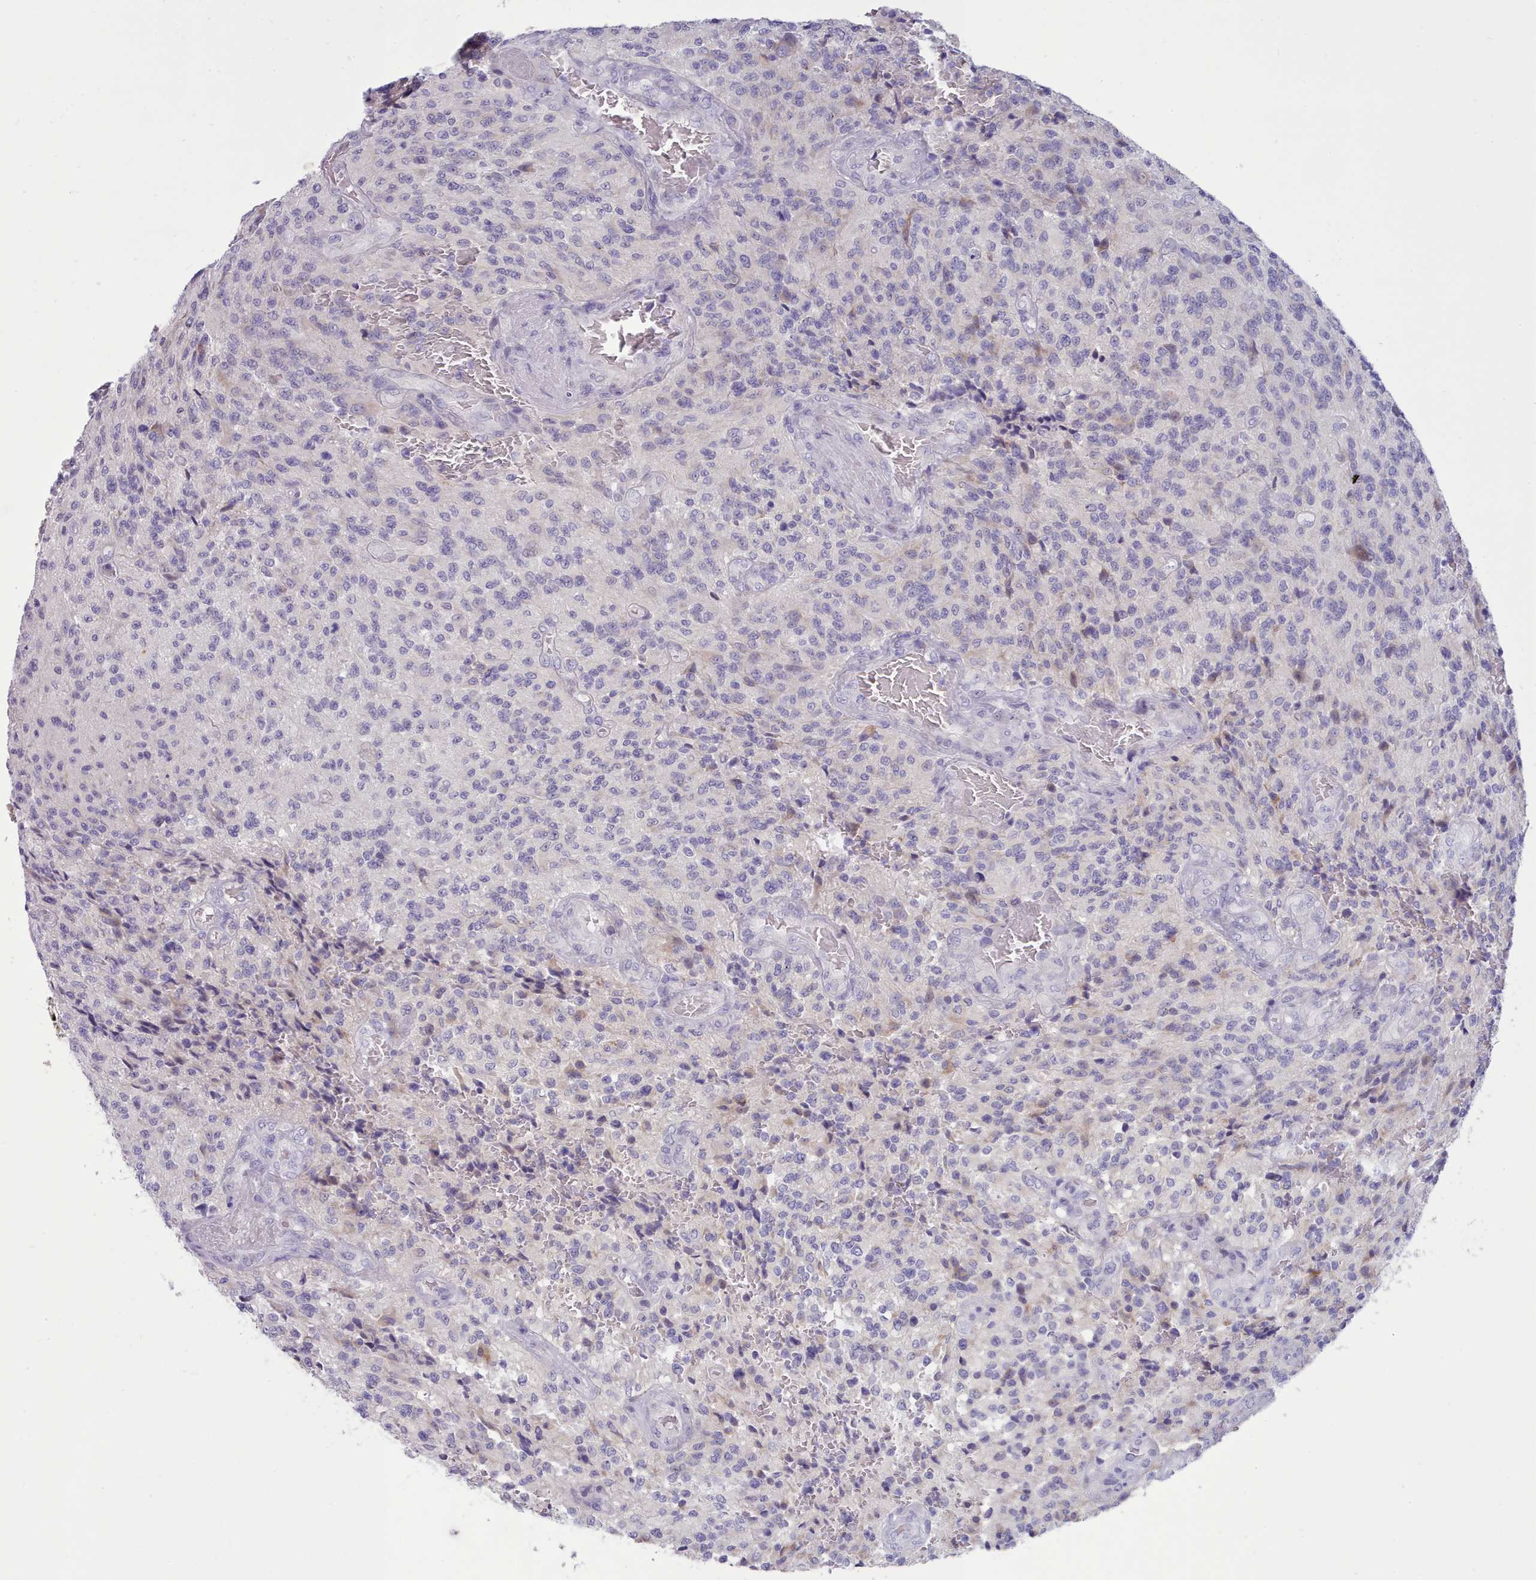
{"staining": {"intensity": "negative", "quantity": "none", "location": "none"}, "tissue": "glioma", "cell_type": "Tumor cells", "image_type": "cancer", "snomed": [{"axis": "morphology", "description": "Normal tissue, NOS"}, {"axis": "morphology", "description": "Glioma, malignant, High grade"}, {"axis": "topography", "description": "Cerebral cortex"}], "caption": "Immunohistochemistry photomicrograph of glioma stained for a protein (brown), which demonstrates no positivity in tumor cells.", "gene": "TMEM253", "patient": {"sex": "male", "age": 56}}